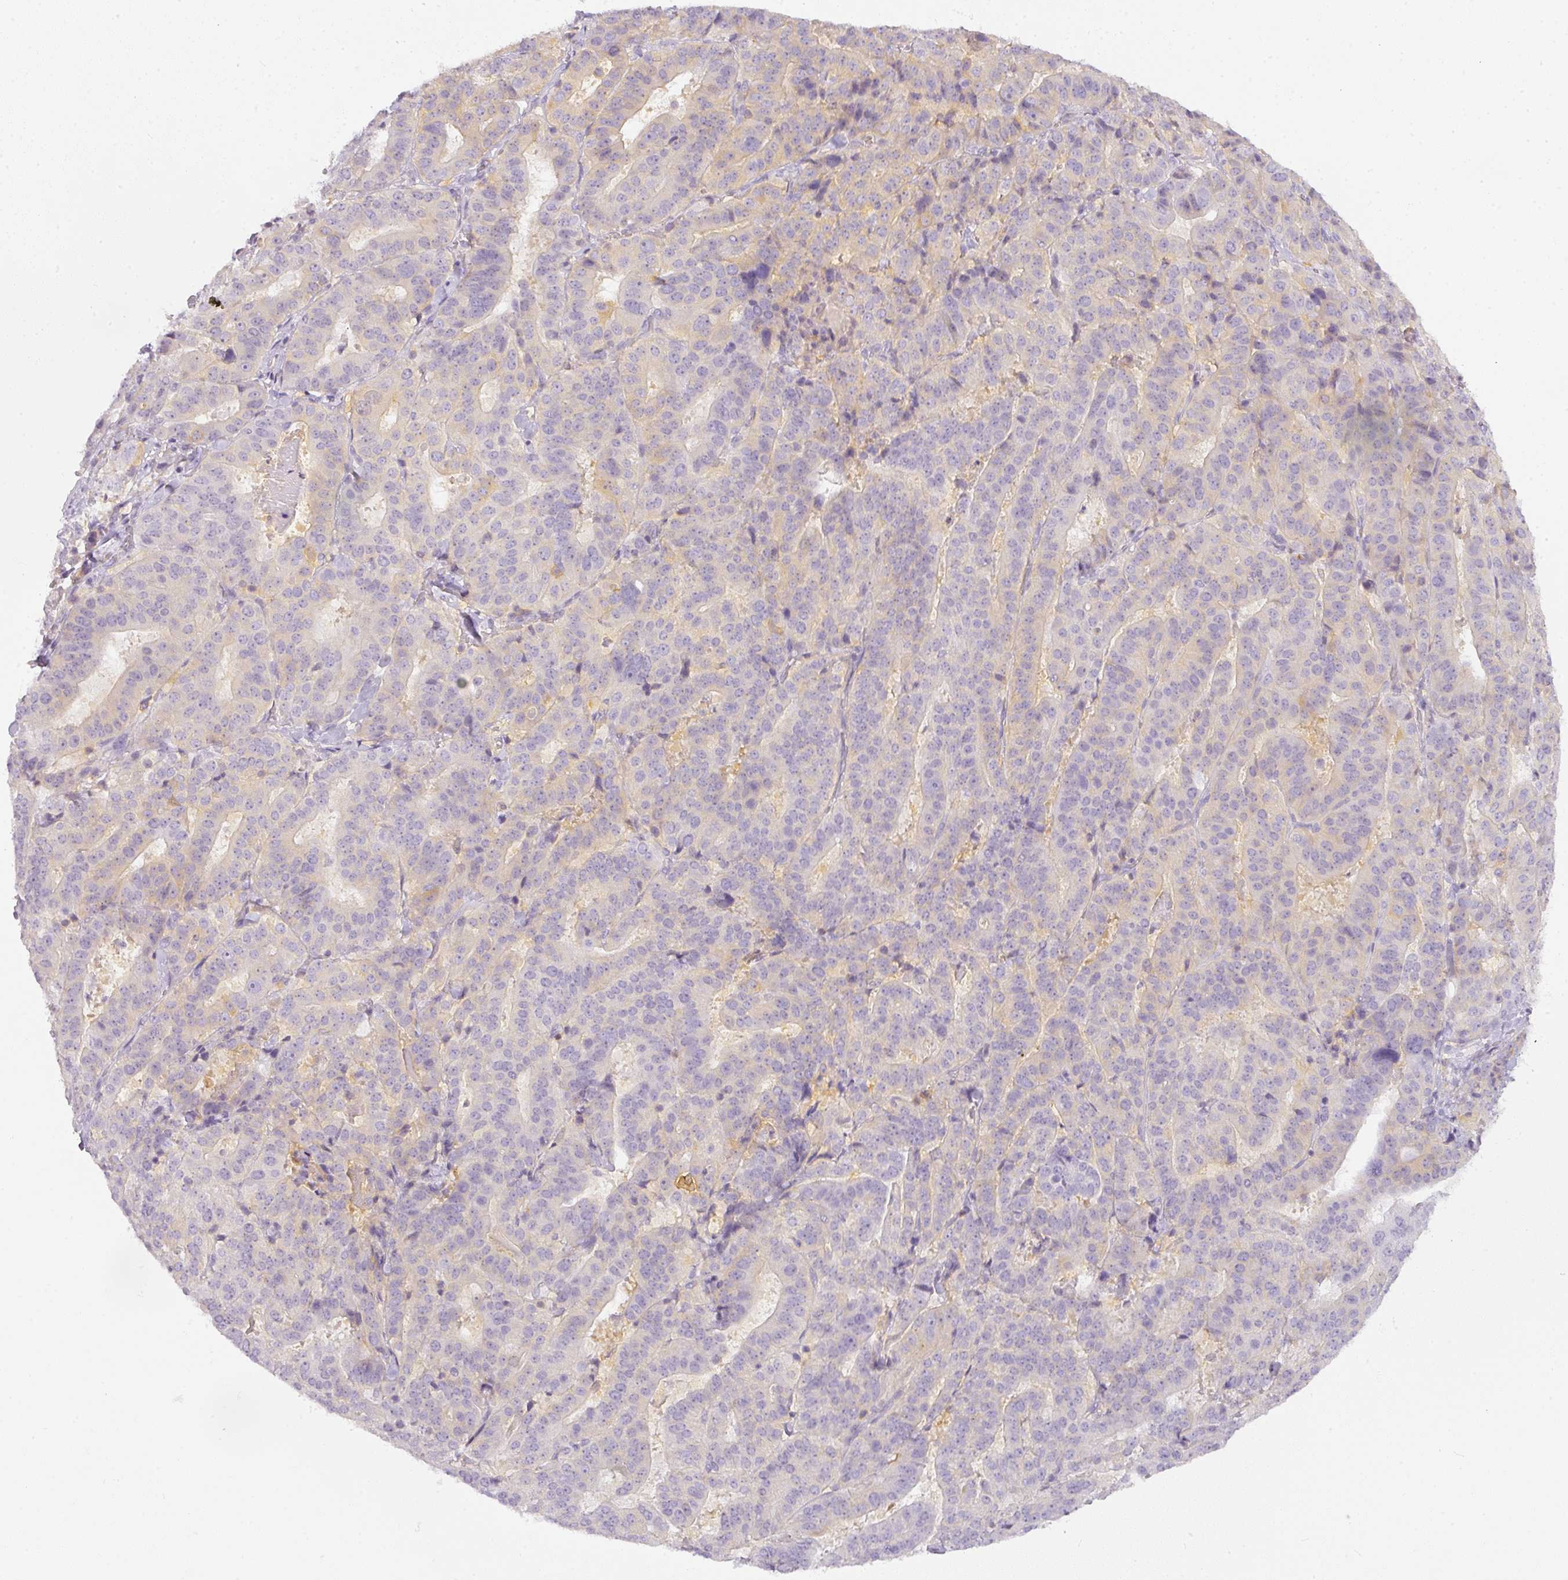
{"staining": {"intensity": "weak", "quantity": "<25%", "location": "cytoplasmic/membranous"}, "tissue": "stomach cancer", "cell_type": "Tumor cells", "image_type": "cancer", "snomed": [{"axis": "morphology", "description": "Adenocarcinoma, NOS"}, {"axis": "topography", "description": "Stomach"}], "caption": "IHC image of neoplastic tissue: adenocarcinoma (stomach) stained with DAB shows no significant protein expression in tumor cells. The staining is performed using DAB (3,3'-diaminobenzidine) brown chromogen with nuclei counter-stained in using hematoxylin.", "gene": "TMEM42", "patient": {"sex": "male", "age": 48}}